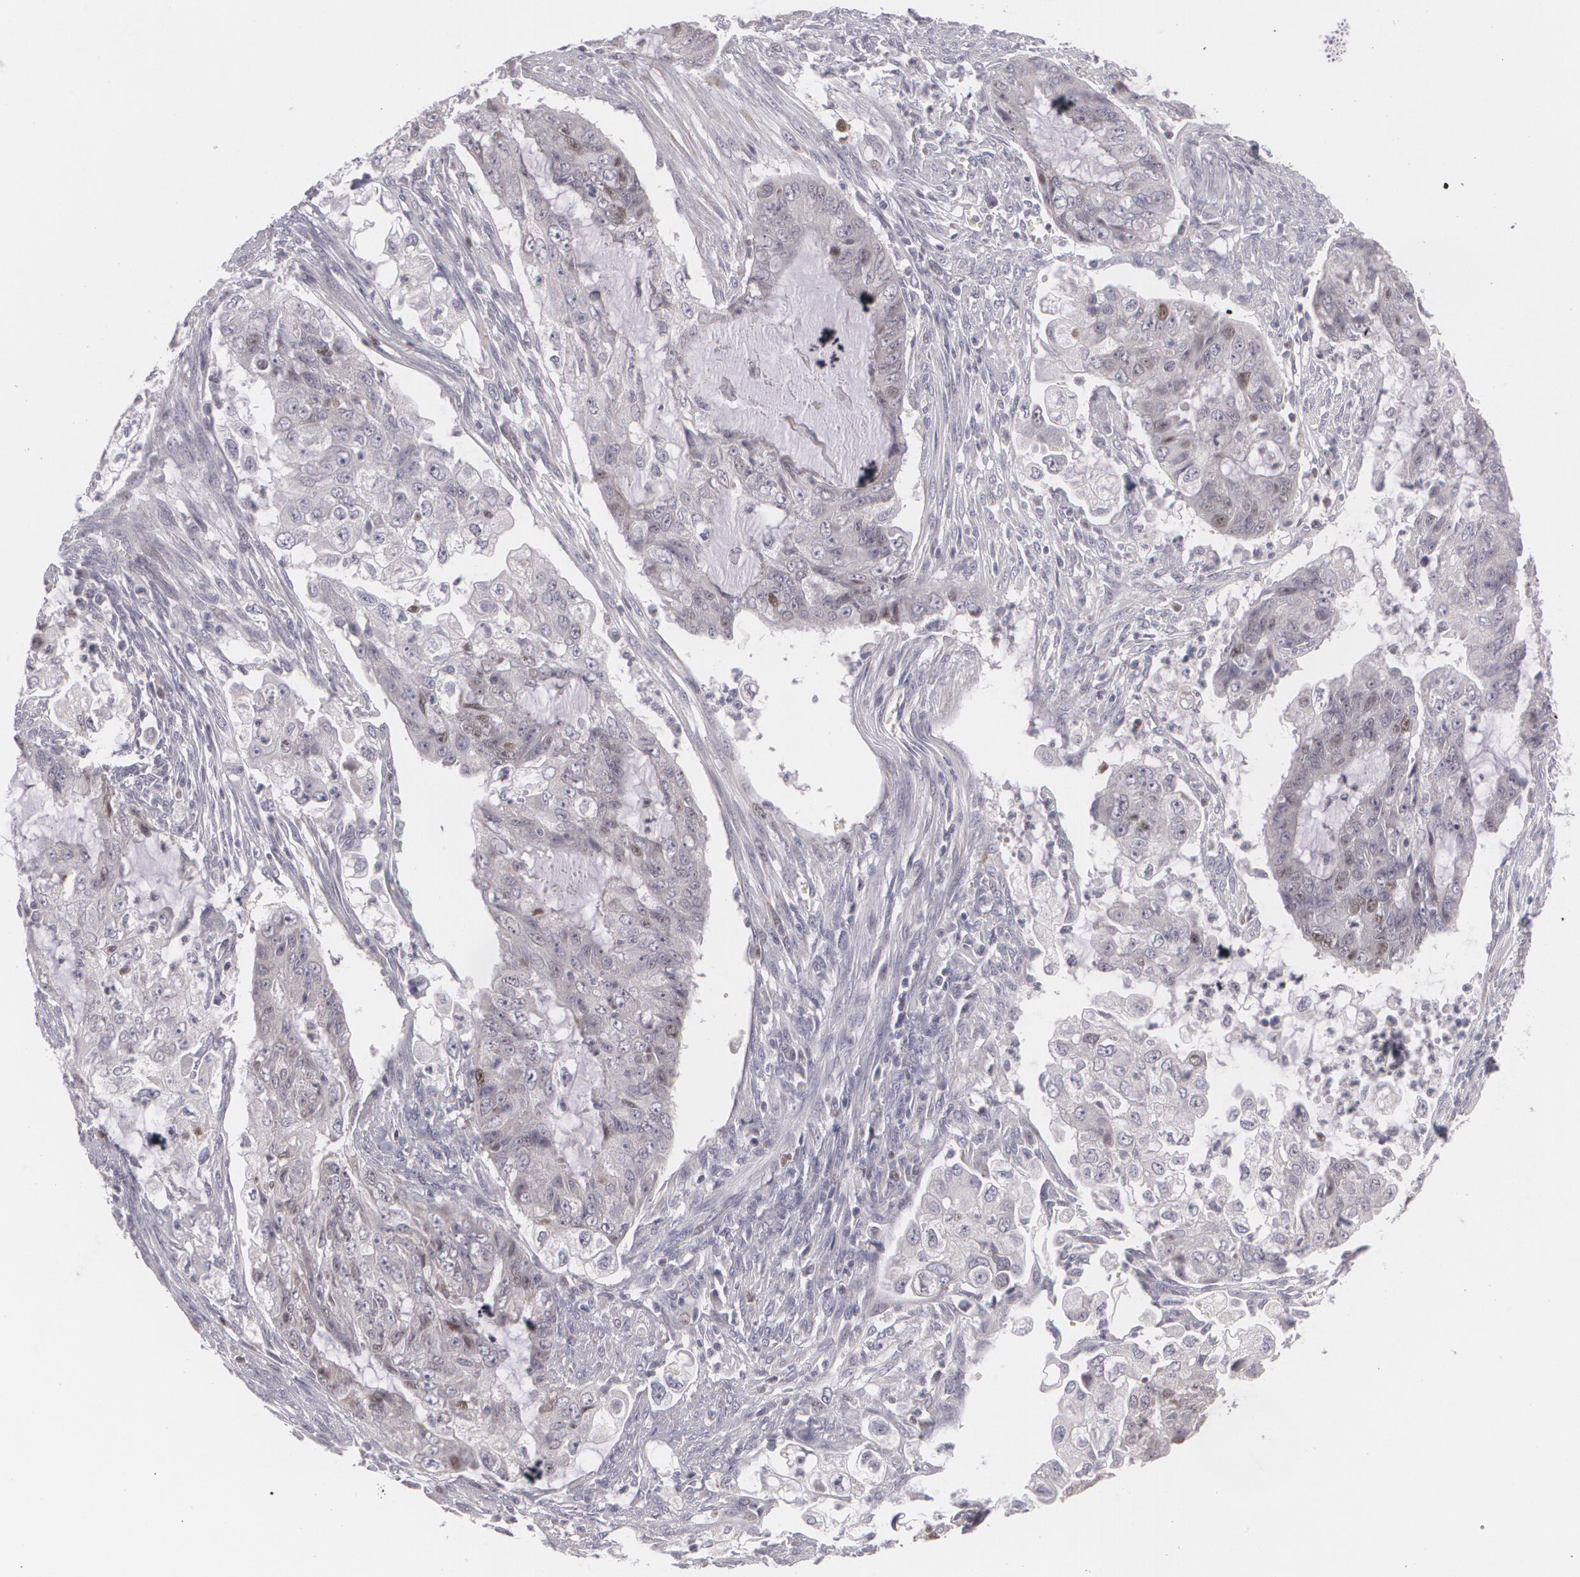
{"staining": {"intensity": "weak", "quantity": "<25%", "location": "nuclear"}, "tissue": "endometrial cancer", "cell_type": "Tumor cells", "image_type": "cancer", "snomed": [{"axis": "morphology", "description": "Adenocarcinoma, NOS"}, {"axis": "topography", "description": "Endometrium"}], "caption": "DAB (3,3'-diaminobenzidine) immunohistochemical staining of endometrial adenocarcinoma reveals no significant expression in tumor cells. (DAB (3,3'-diaminobenzidine) immunohistochemistry (IHC) with hematoxylin counter stain).", "gene": "ZBTB16", "patient": {"sex": "female", "age": 75}}